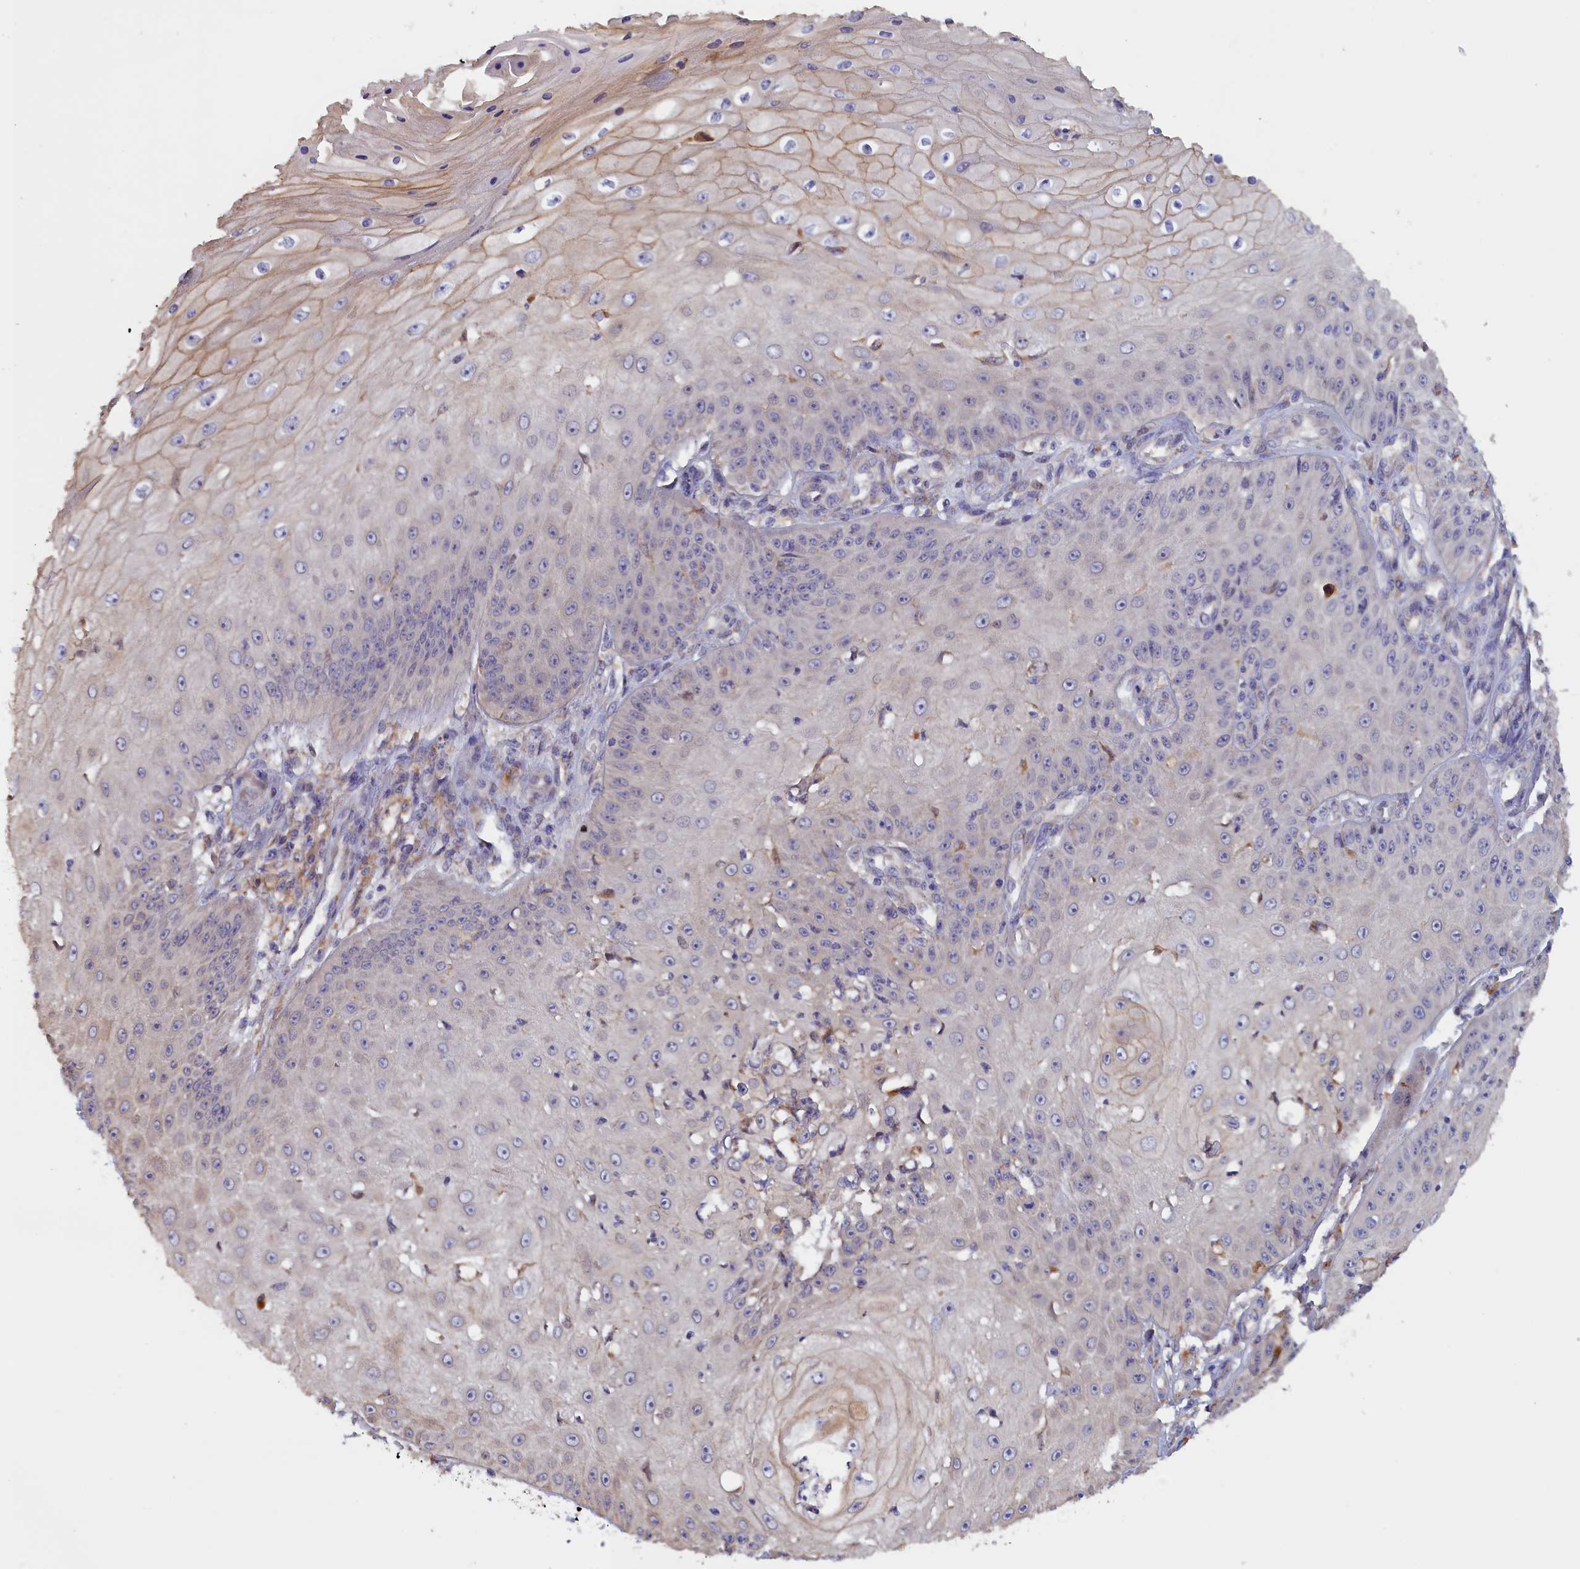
{"staining": {"intensity": "negative", "quantity": "none", "location": "none"}, "tissue": "skin cancer", "cell_type": "Tumor cells", "image_type": "cancer", "snomed": [{"axis": "morphology", "description": "Squamous cell carcinoma, NOS"}, {"axis": "topography", "description": "Skin"}], "caption": "Tumor cells are negative for brown protein staining in skin squamous cell carcinoma.", "gene": "COL19A1", "patient": {"sex": "male", "age": 70}}